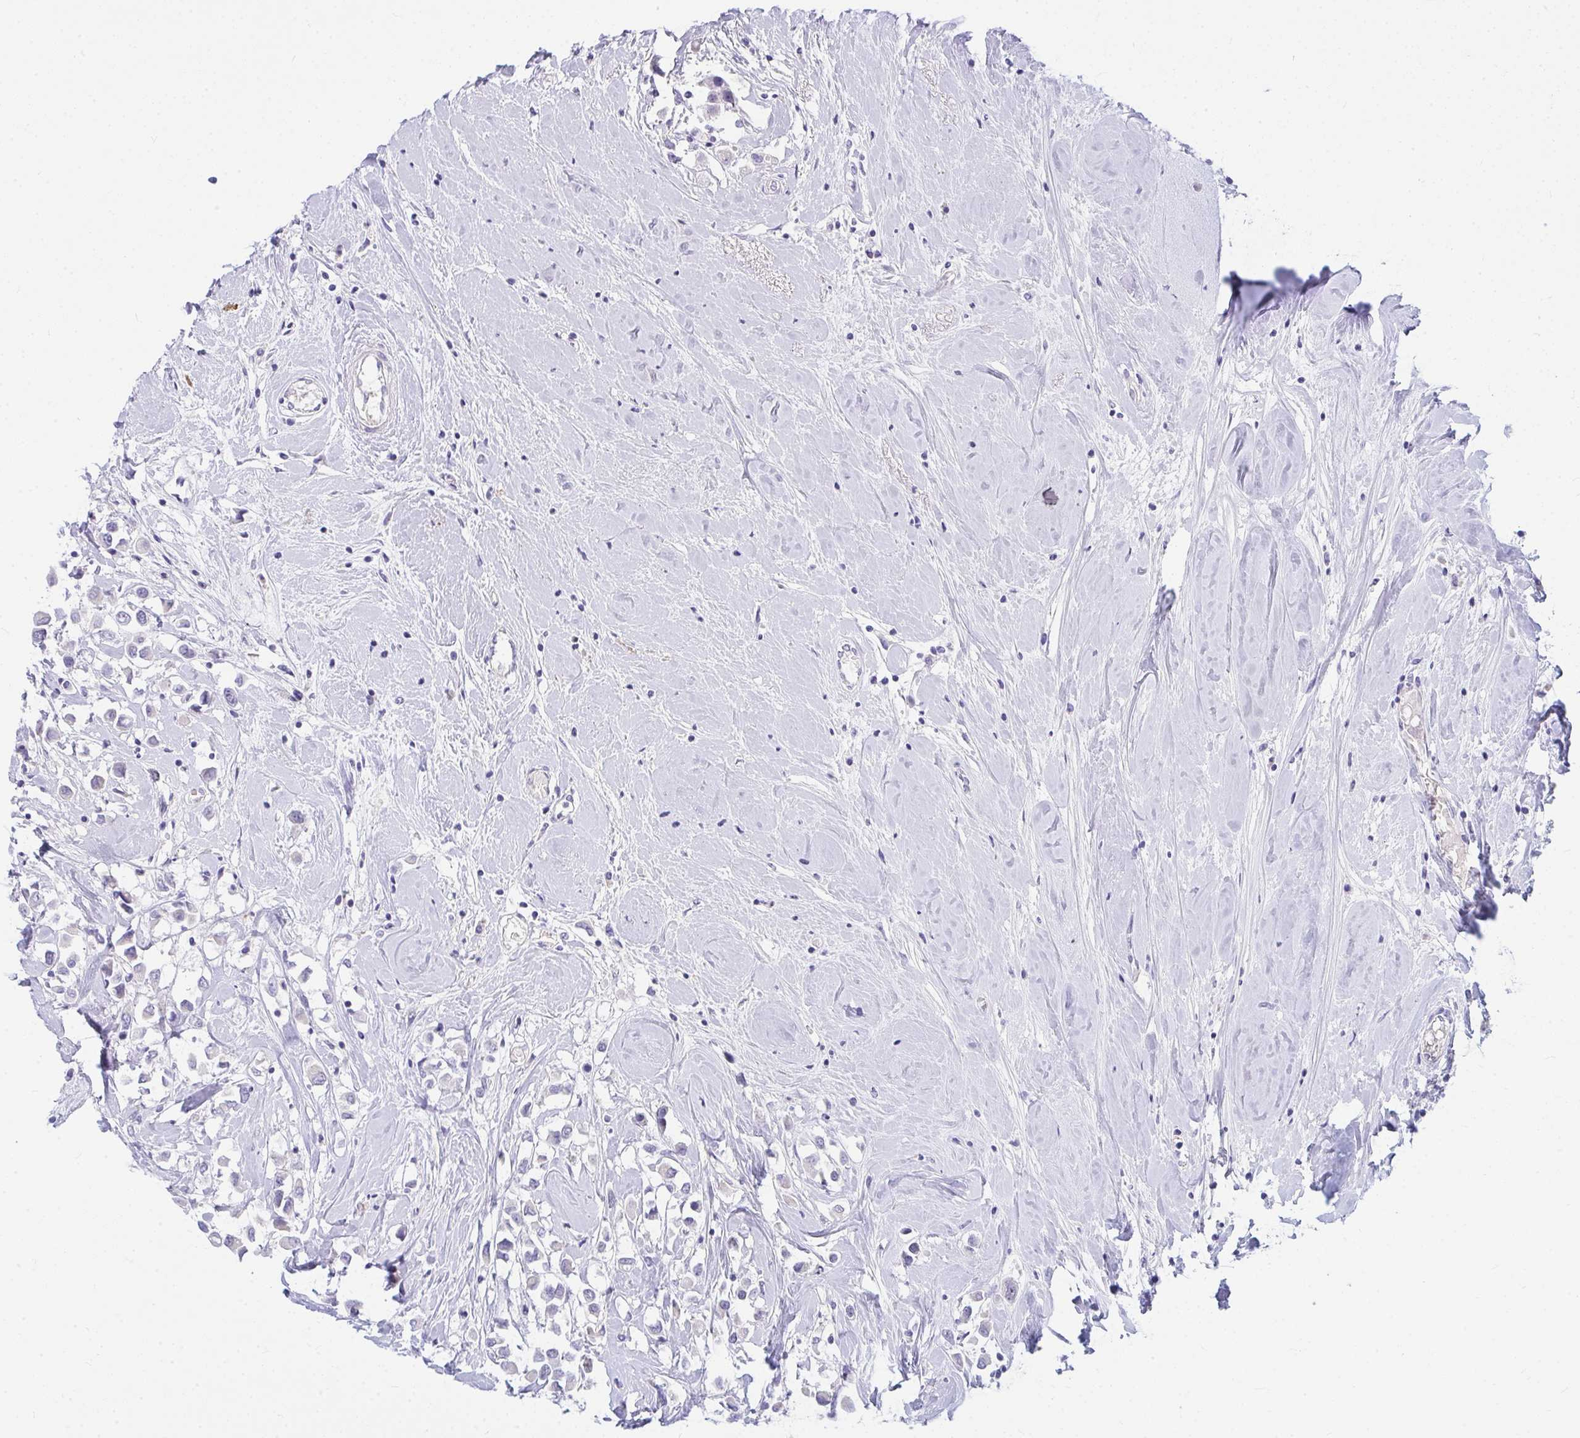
{"staining": {"intensity": "negative", "quantity": "none", "location": "none"}, "tissue": "breast cancer", "cell_type": "Tumor cells", "image_type": "cancer", "snomed": [{"axis": "morphology", "description": "Duct carcinoma"}, {"axis": "topography", "description": "Breast"}], "caption": "This is an immunohistochemistry (IHC) micrograph of breast cancer. There is no staining in tumor cells.", "gene": "LRRC36", "patient": {"sex": "female", "age": 61}}